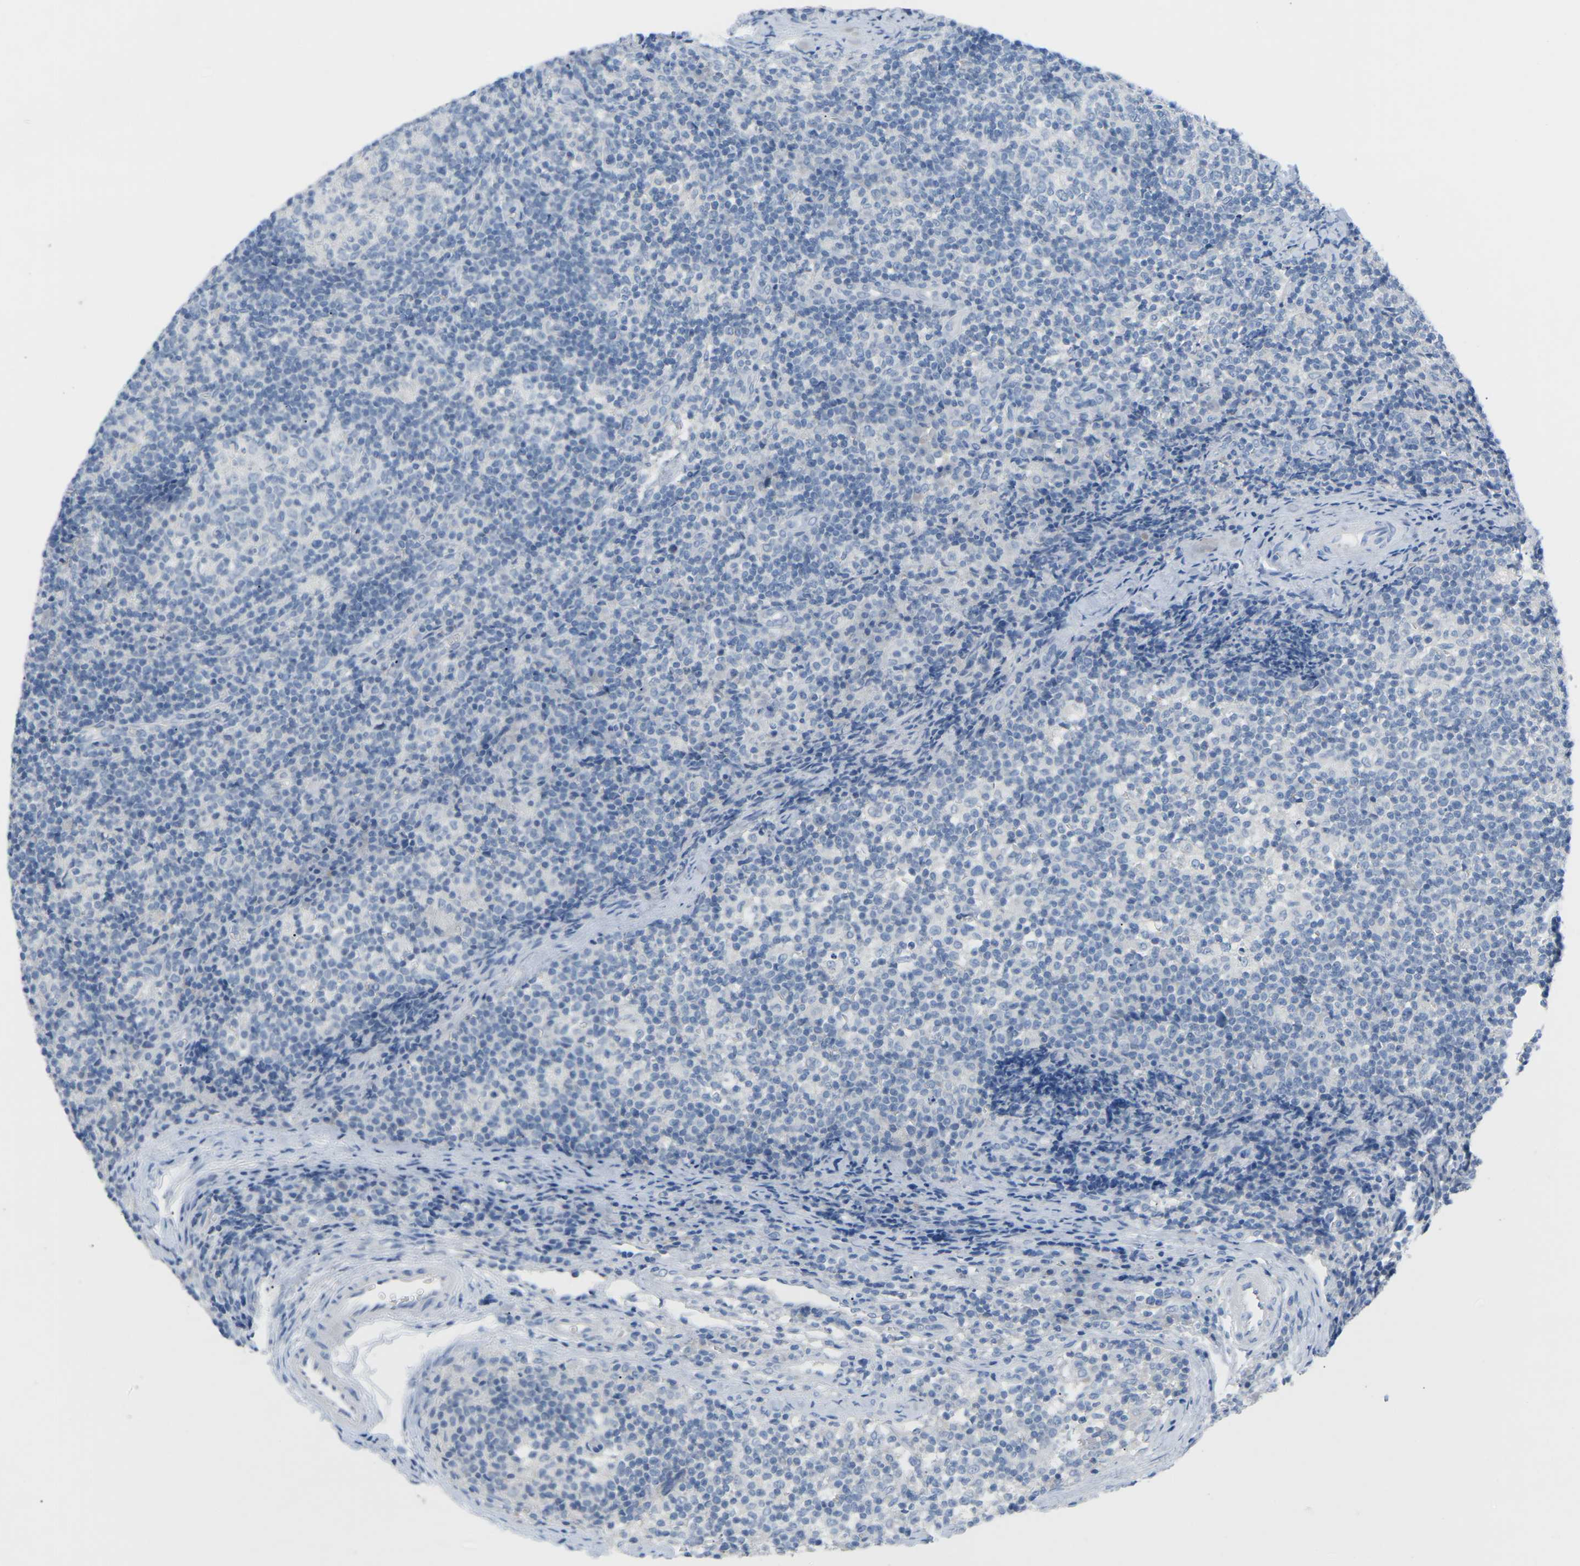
{"staining": {"intensity": "negative", "quantity": "none", "location": "none"}, "tissue": "lymph node", "cell_type": "Germinal center cells", "image_type": "normal", "snomed": [{"axis": "morphology", "description": "Normal tissue, NOS"}, {"axis": "morphology", "description": "Inflammation, NOS"}, {"axis": "topography", "description": "Lymph node"}], "caption": "Normal lymph node was stained to show a protein in brown. There is no significant positivity in germinal center cells.", "gene": "HBG2", "patient": {"sex": "male", "age": 55}}